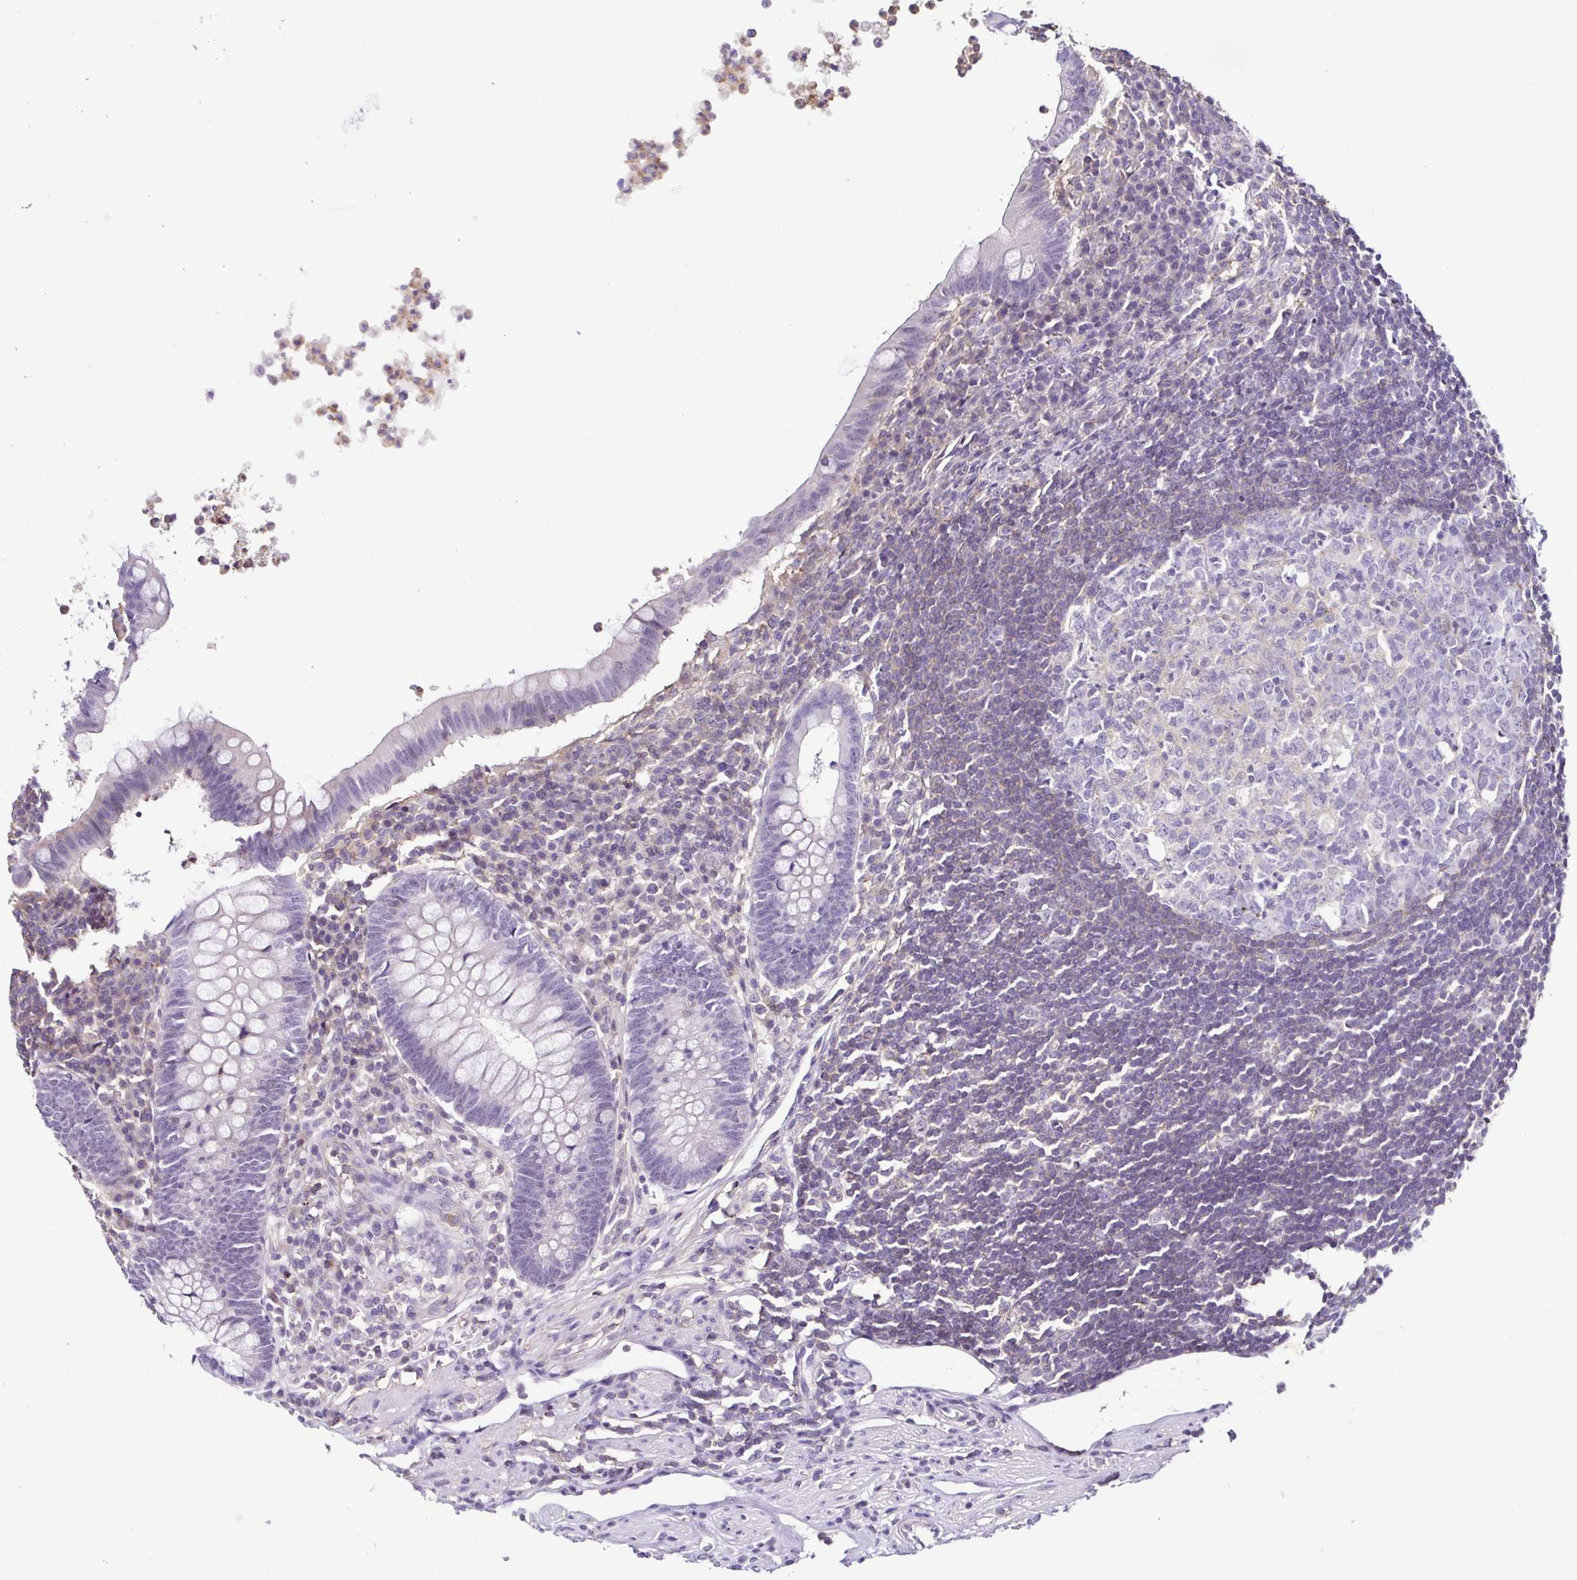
{"staining": {"intensity": "weak", "quantity": "<25%", "location": "cytoplasmic/membranous"}, "tissue": "appendix", "cell_type": "Glandular cells", "image_type": "normal", "snomed": [{"axis": "morphology", "description": "Normal tissue, NOS"}, {"axis": "topography", "description": "Appendix"}], "caption": "This is an immunohistochemistry (IHC) micrograph of normal appendix. There is no positivity in glandular cells.", "gene": "TNNT2", "patient": {"sex": "female", "age": 56}}